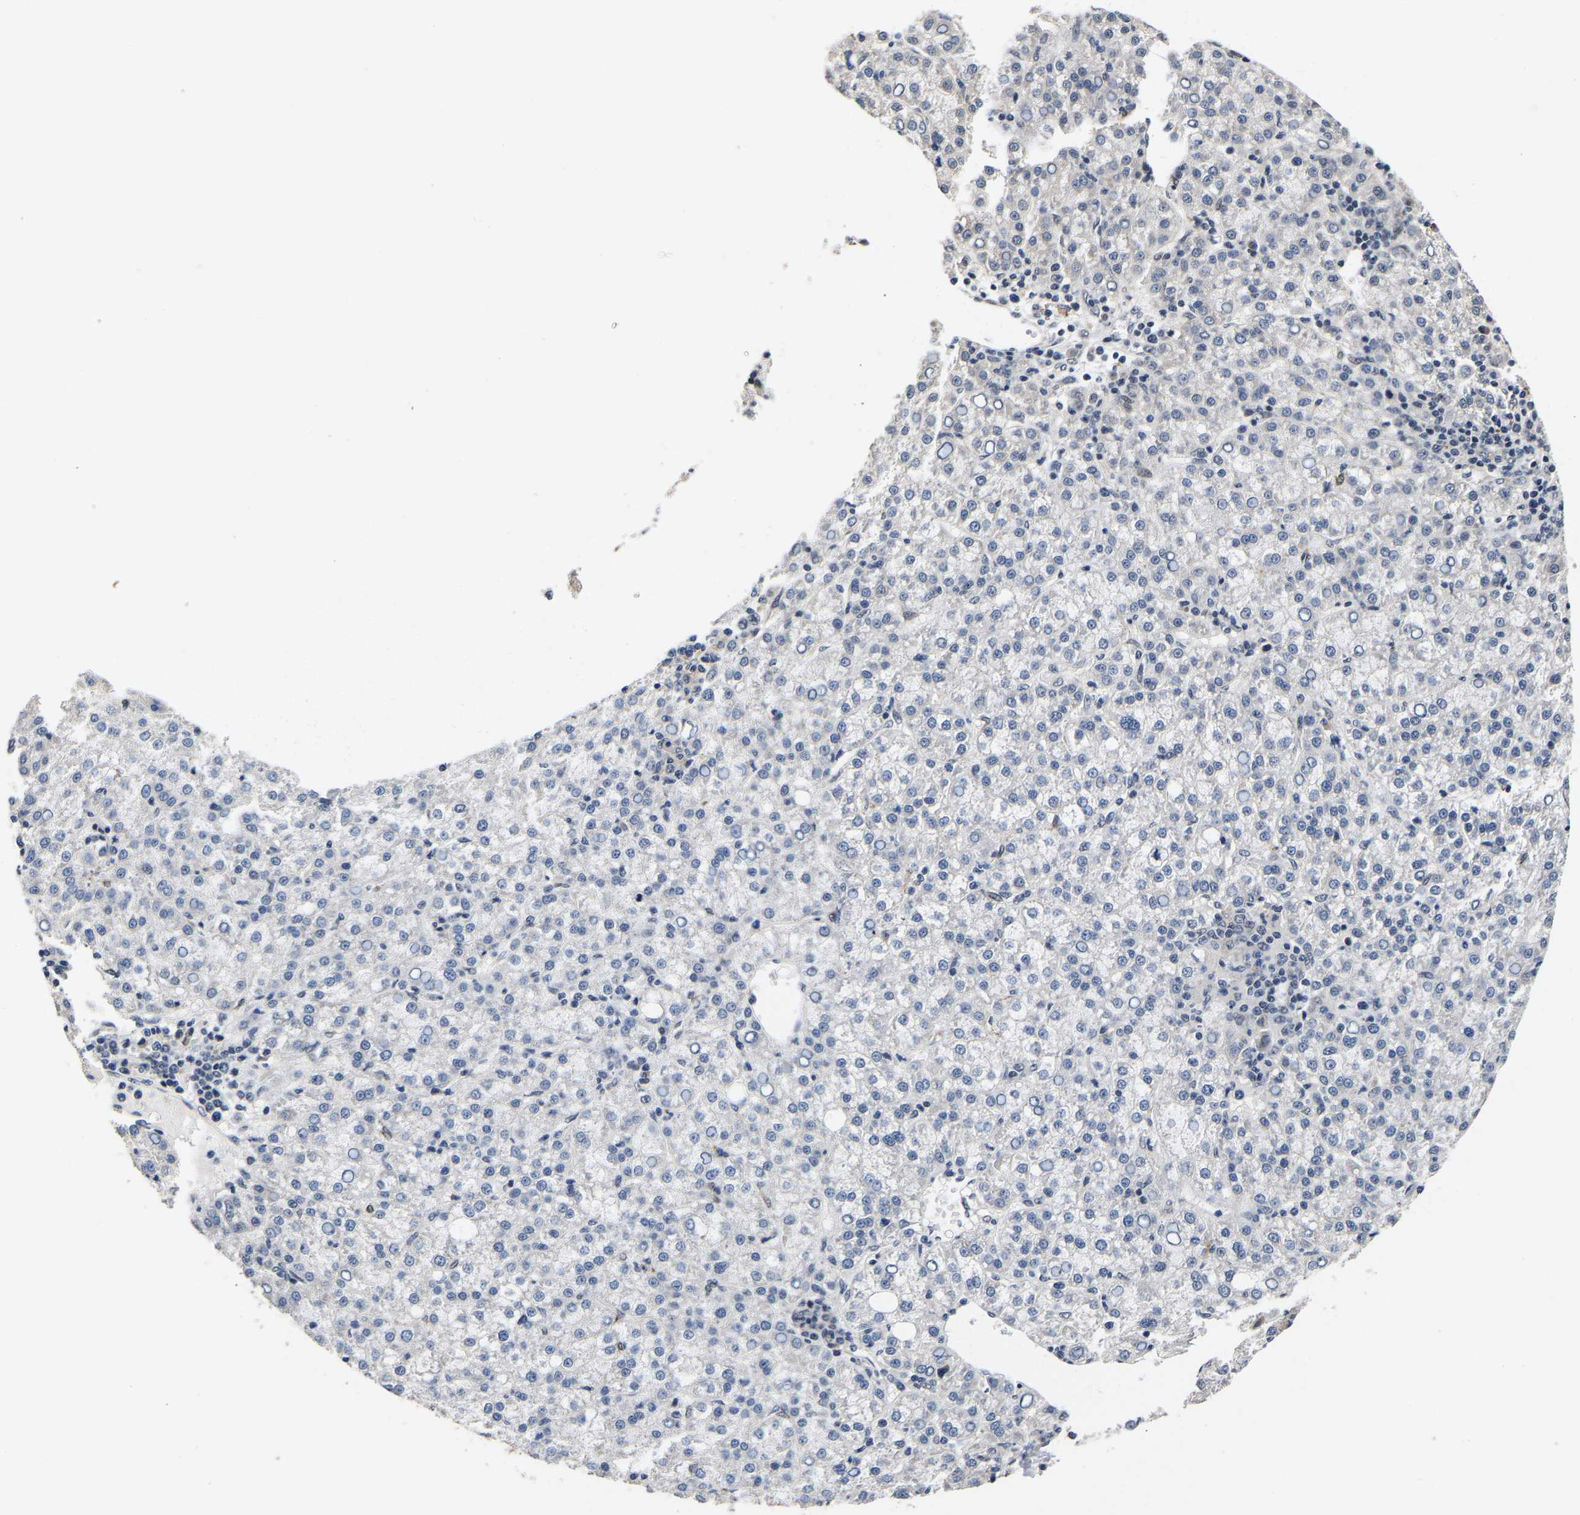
{"staining": {"intensity": "negative", "quantity": "none", "location": "none"}, "tissue": "liver cancer", "cell_type": "Tumor cells", "image_type": "cancer", "snomed": [{"axis": "morphology", "description": "Carcinoma, Hepatocellular, NOS"}, {"axis": "topography", "description": "Liver"}], "caption": "Micrograph shows no significant protein staining in tumor cells of liver hepatocellular carcinoma. (DAB (3,3'-diaminobenzidine) immunohistochemistry (IHC) with hematoxylin counter stain).", "gene": "METTL16", "patient": {"sex": "female", "age": 58}}